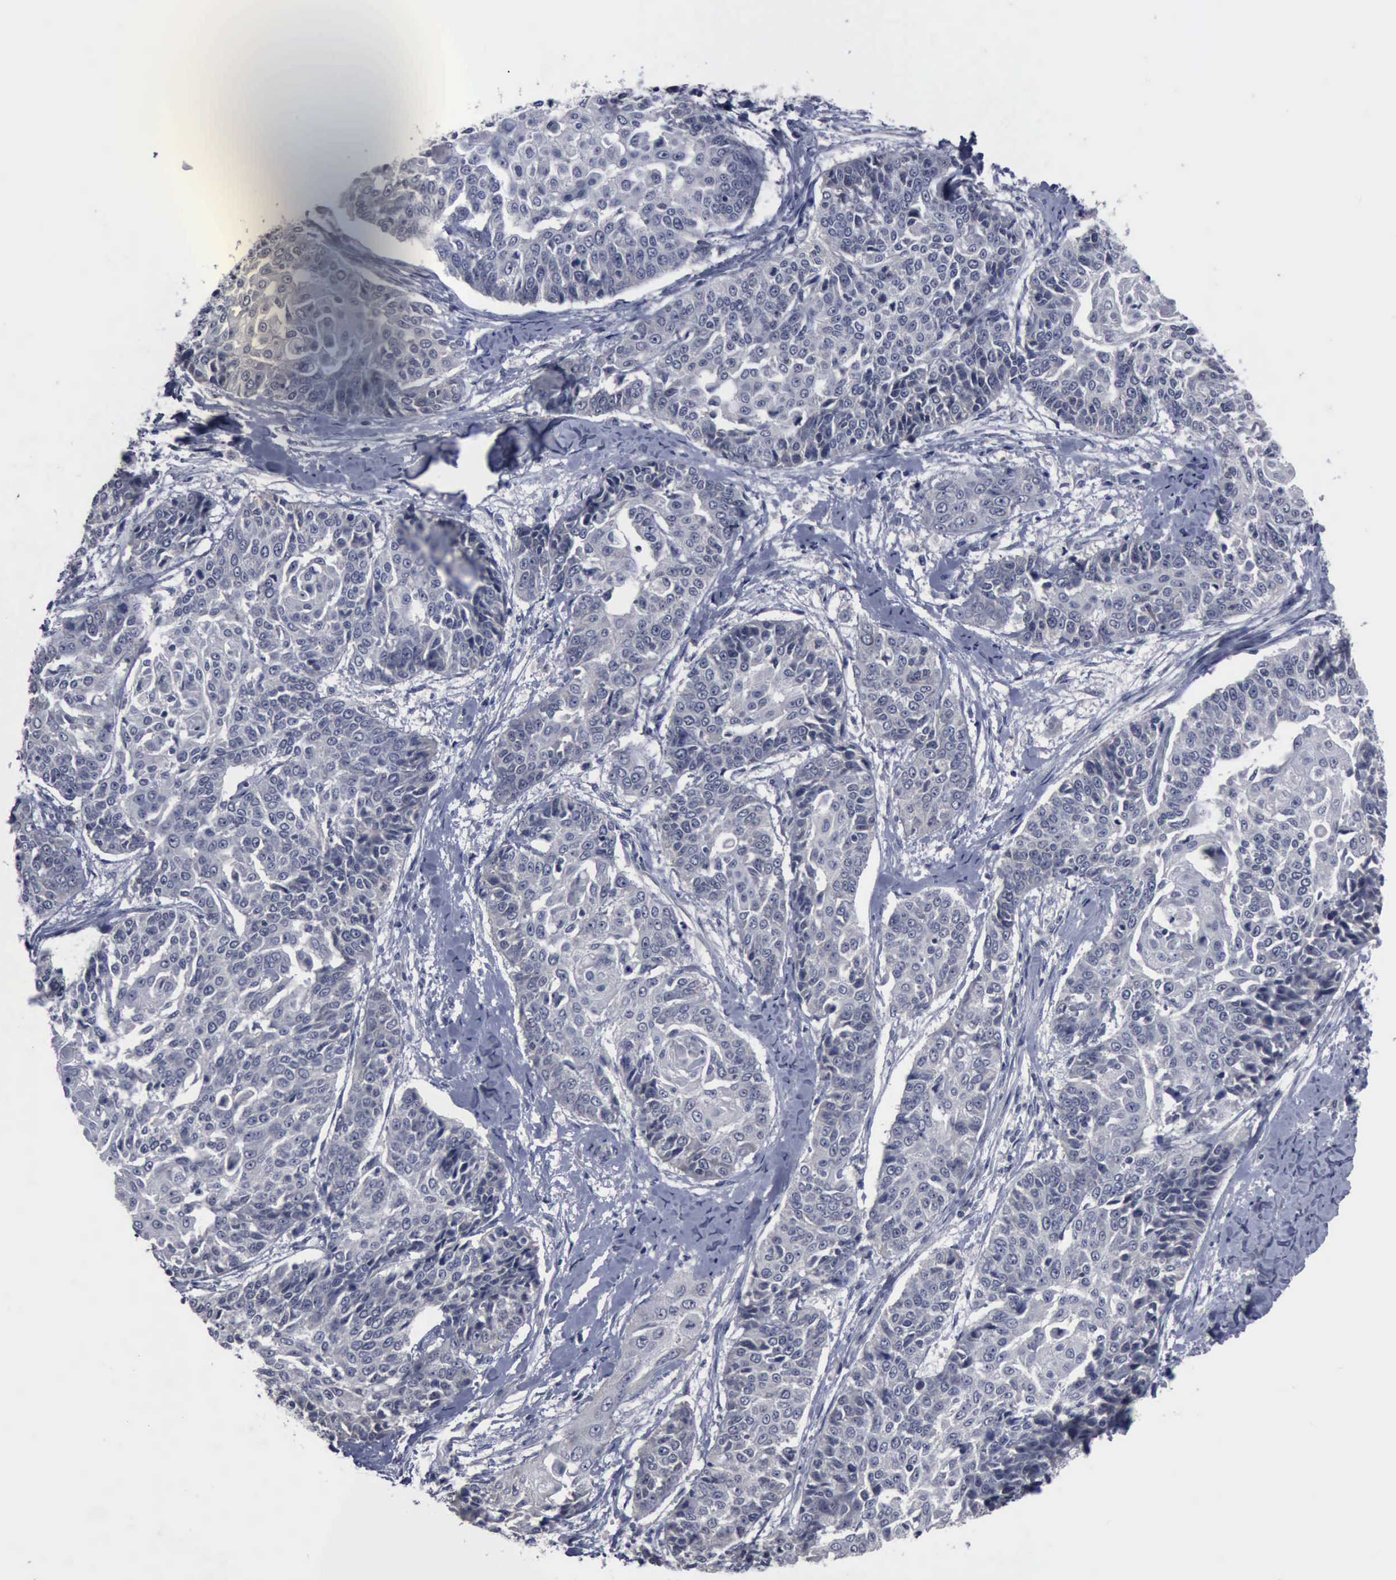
{"staining": {"intensity": "negative", "quantity": "none", "location": "none"}, "tissue": "cervical cancer", "cell_type": "Tumor cells", "image_type": "cancer", "snomed": [{"axis": "morphology", "description": "Squamous cell carcinoma, NOS"}, {"axis": "topography", "description": "Cervix"}], "caption": "There is no significant expression in tumor cells of cervical squamous cell carcinoma. (Brightfield microscopy of DAB immunohistochemistry at high magnification).", "gene": "MYO18B", "patient": {"sex": "female", "age": 64}}